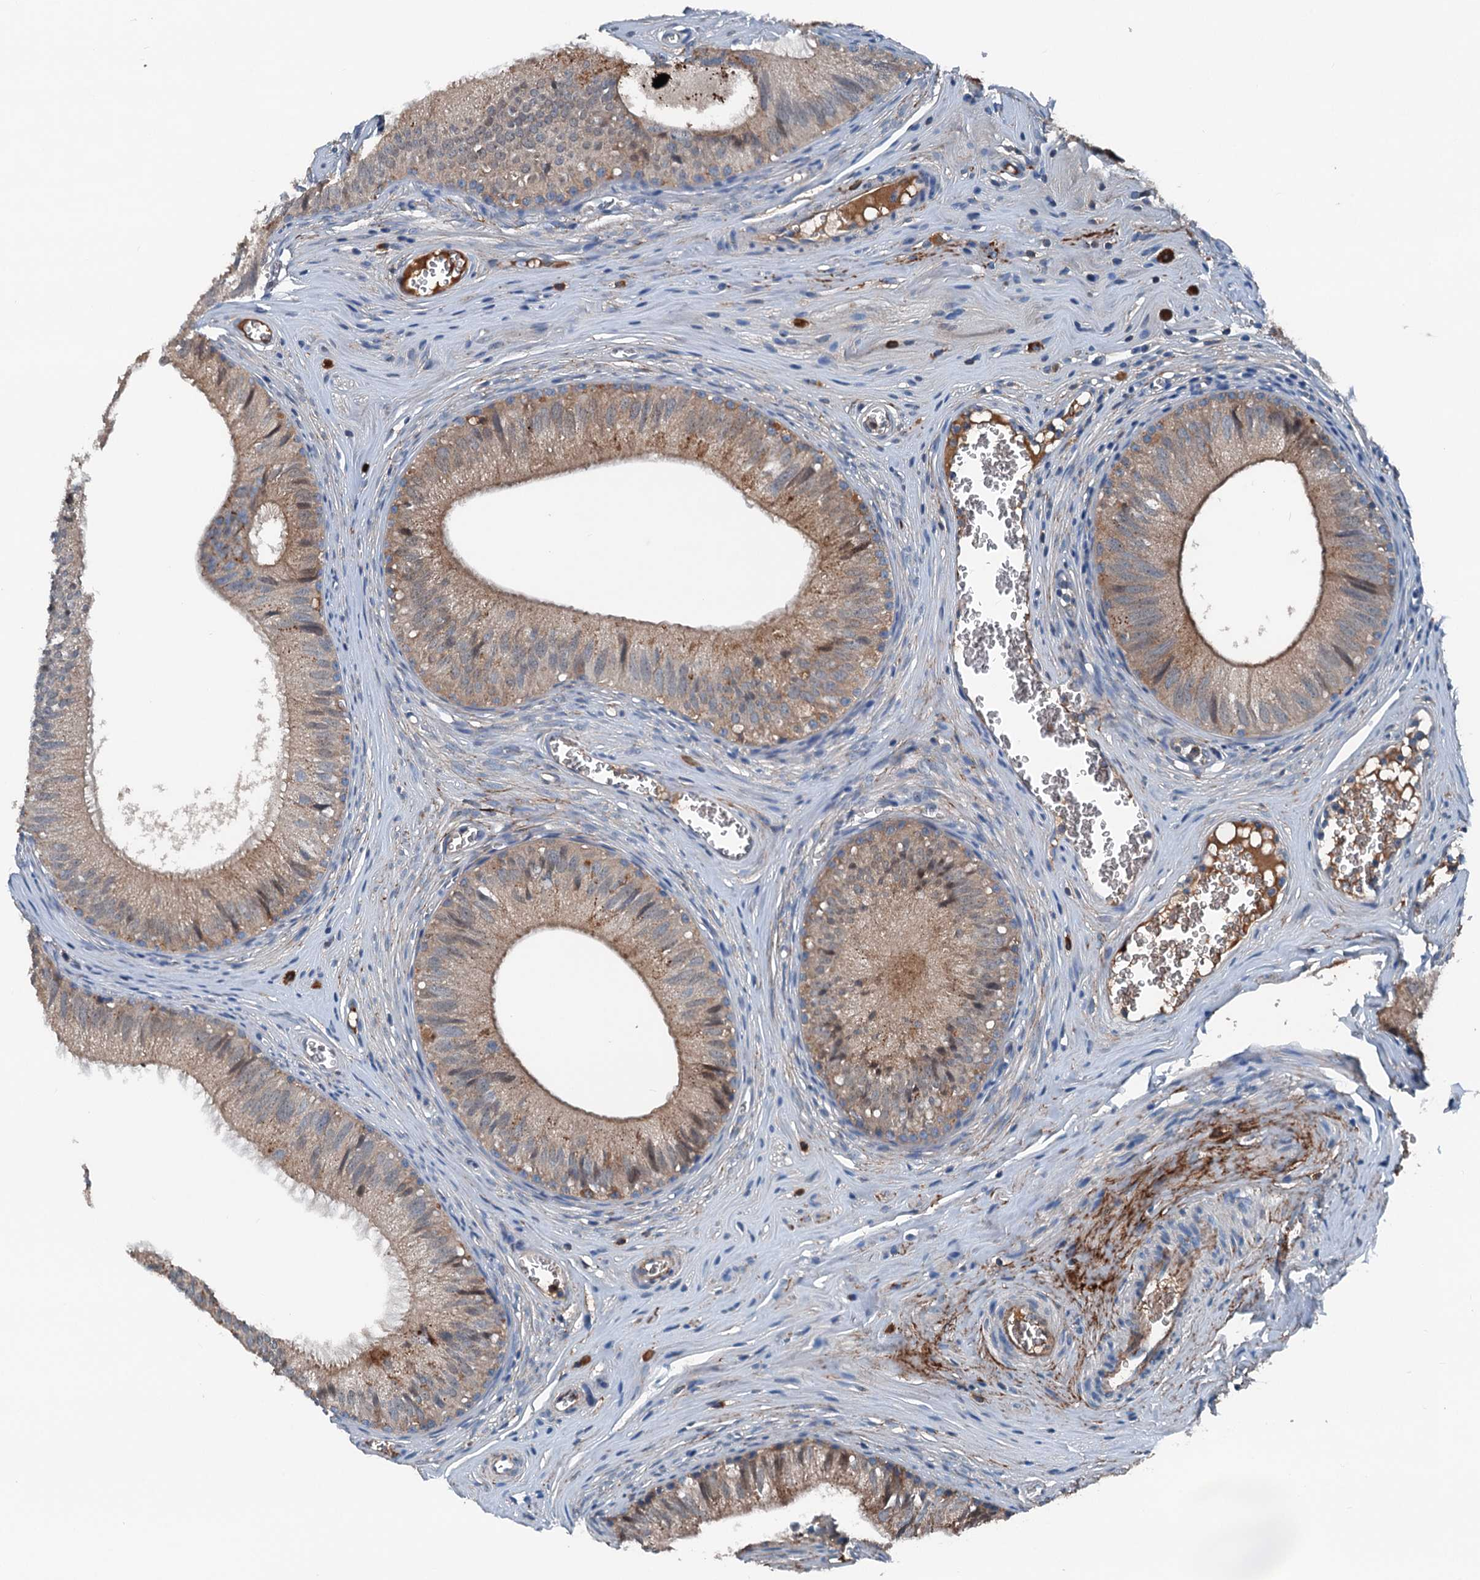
{"staining": {"intensity": "strong", "quantity": "25%-75%", "location": "cytoplasmic/membranous"}, "tissue": "epididymis", "cell_type": "Glandular cells", "image_type": "normal", "snomed": [{"axis": "morphology", "description": "Normal tissue, NOS"}, {"axis": "topography", "description": "Epididymis"}], "caption": "About 25%-75% of glandular cells in benign human epididymis reveal strong cytoplasmic/membranous protein staining as visualized by brown immunohistochemical staining.", "gene": "PDSS1", "patient": {"sex": "male", "age": 36}}